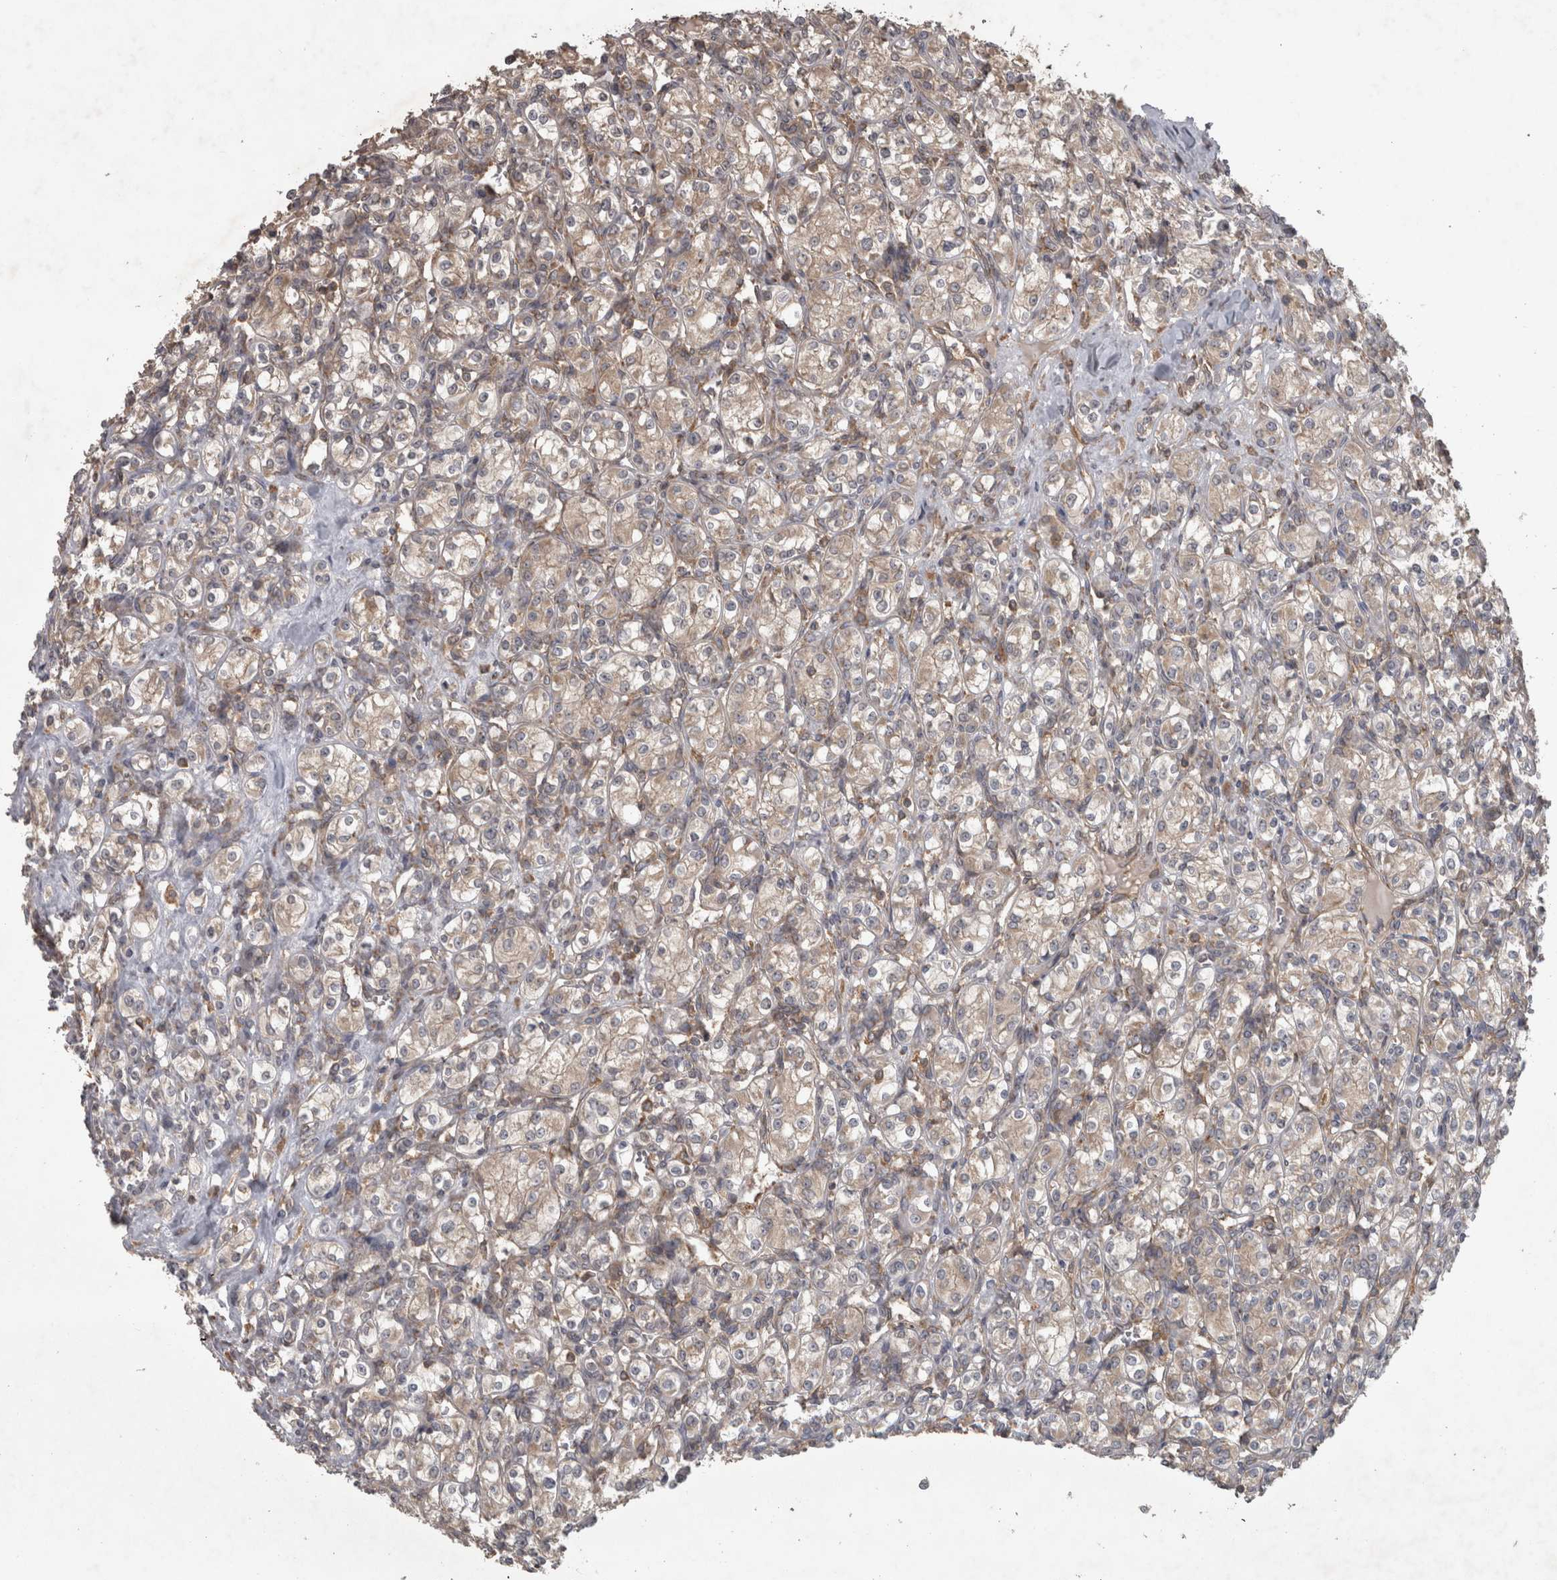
{"staining": {"intensity": "weak", "quantity": "<25%", "location": "cytoplasmic/membranous"}, "tissue": "renal cancer", "cell_type": "Tumor cells", "image_type": "cancer", "snomed": [{"axis": "morphology", "description": "Adenocarcinoma, NOS"}, {"axis": "topography", "description": "Kidney"}], "caption": "There is no significant expression in tumor cells of adenocarcinoma (renal).", "gene": "MICU3", "patient": {"sex": "male", "age": 77}}